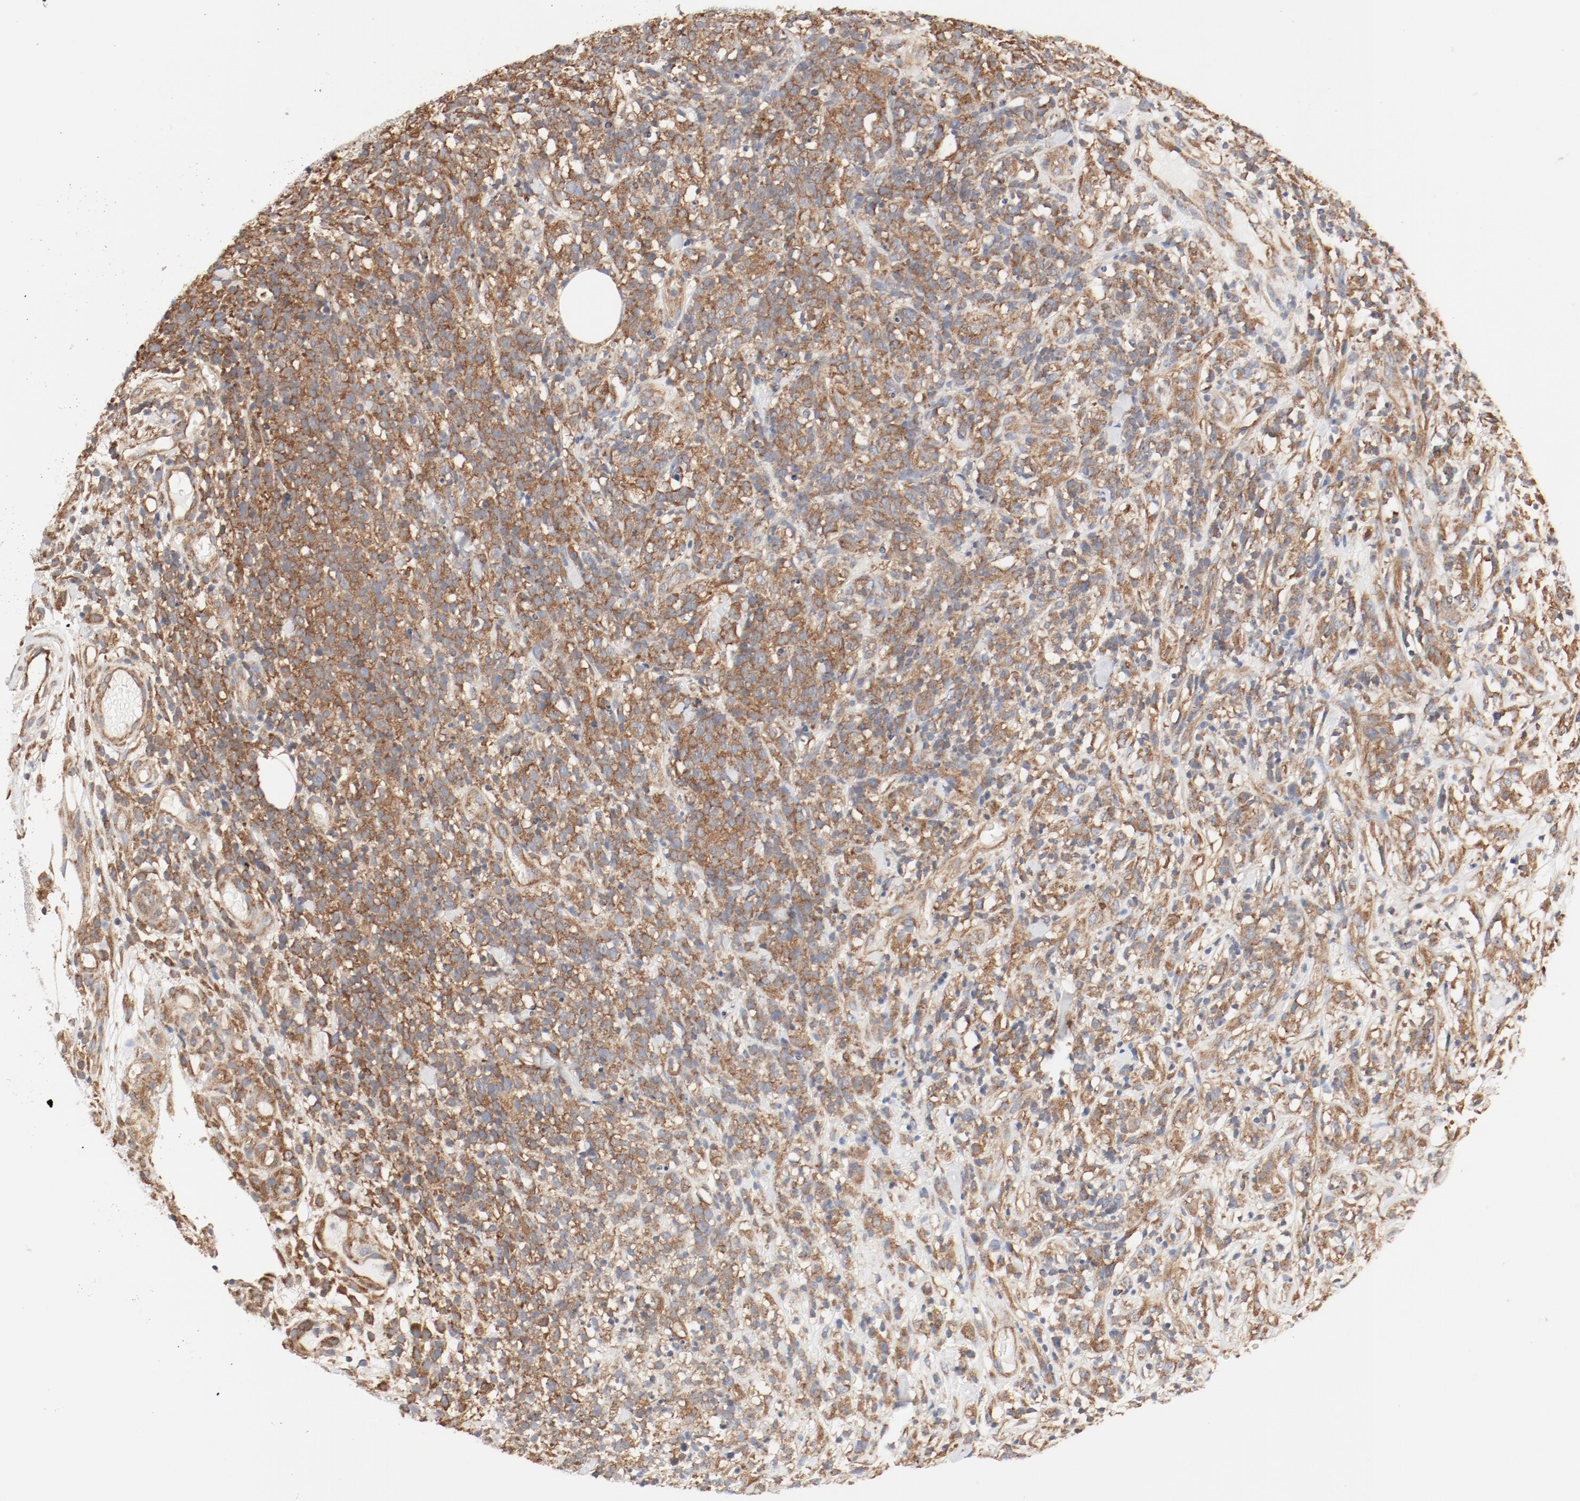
{"staining": {"intensity": "moderate", "quantity": ">75%", "location": "cytoplasmic/membranous"}, "tissue": "lymphoma", "cell_type": "Tumor cells", "image_type": "cancer", "snomed": [{"axis": "morphology", "description": "Malignant lymphoma, non-Hodgkin's type, High grade"}, {"axis": "topography", "description": "Lymph node"}], "caption": "Protein expression analysis of high-grade malignant lymphoma, non-Hodgkin's type demonstrates moderate cytoplasmic/membranous positivity in about >75% of tumor cells. (DAB IHC with brightfield microscopy, high magnification).", "gene": "RPS6", "patient": {"sex": "female", "age": 73}}